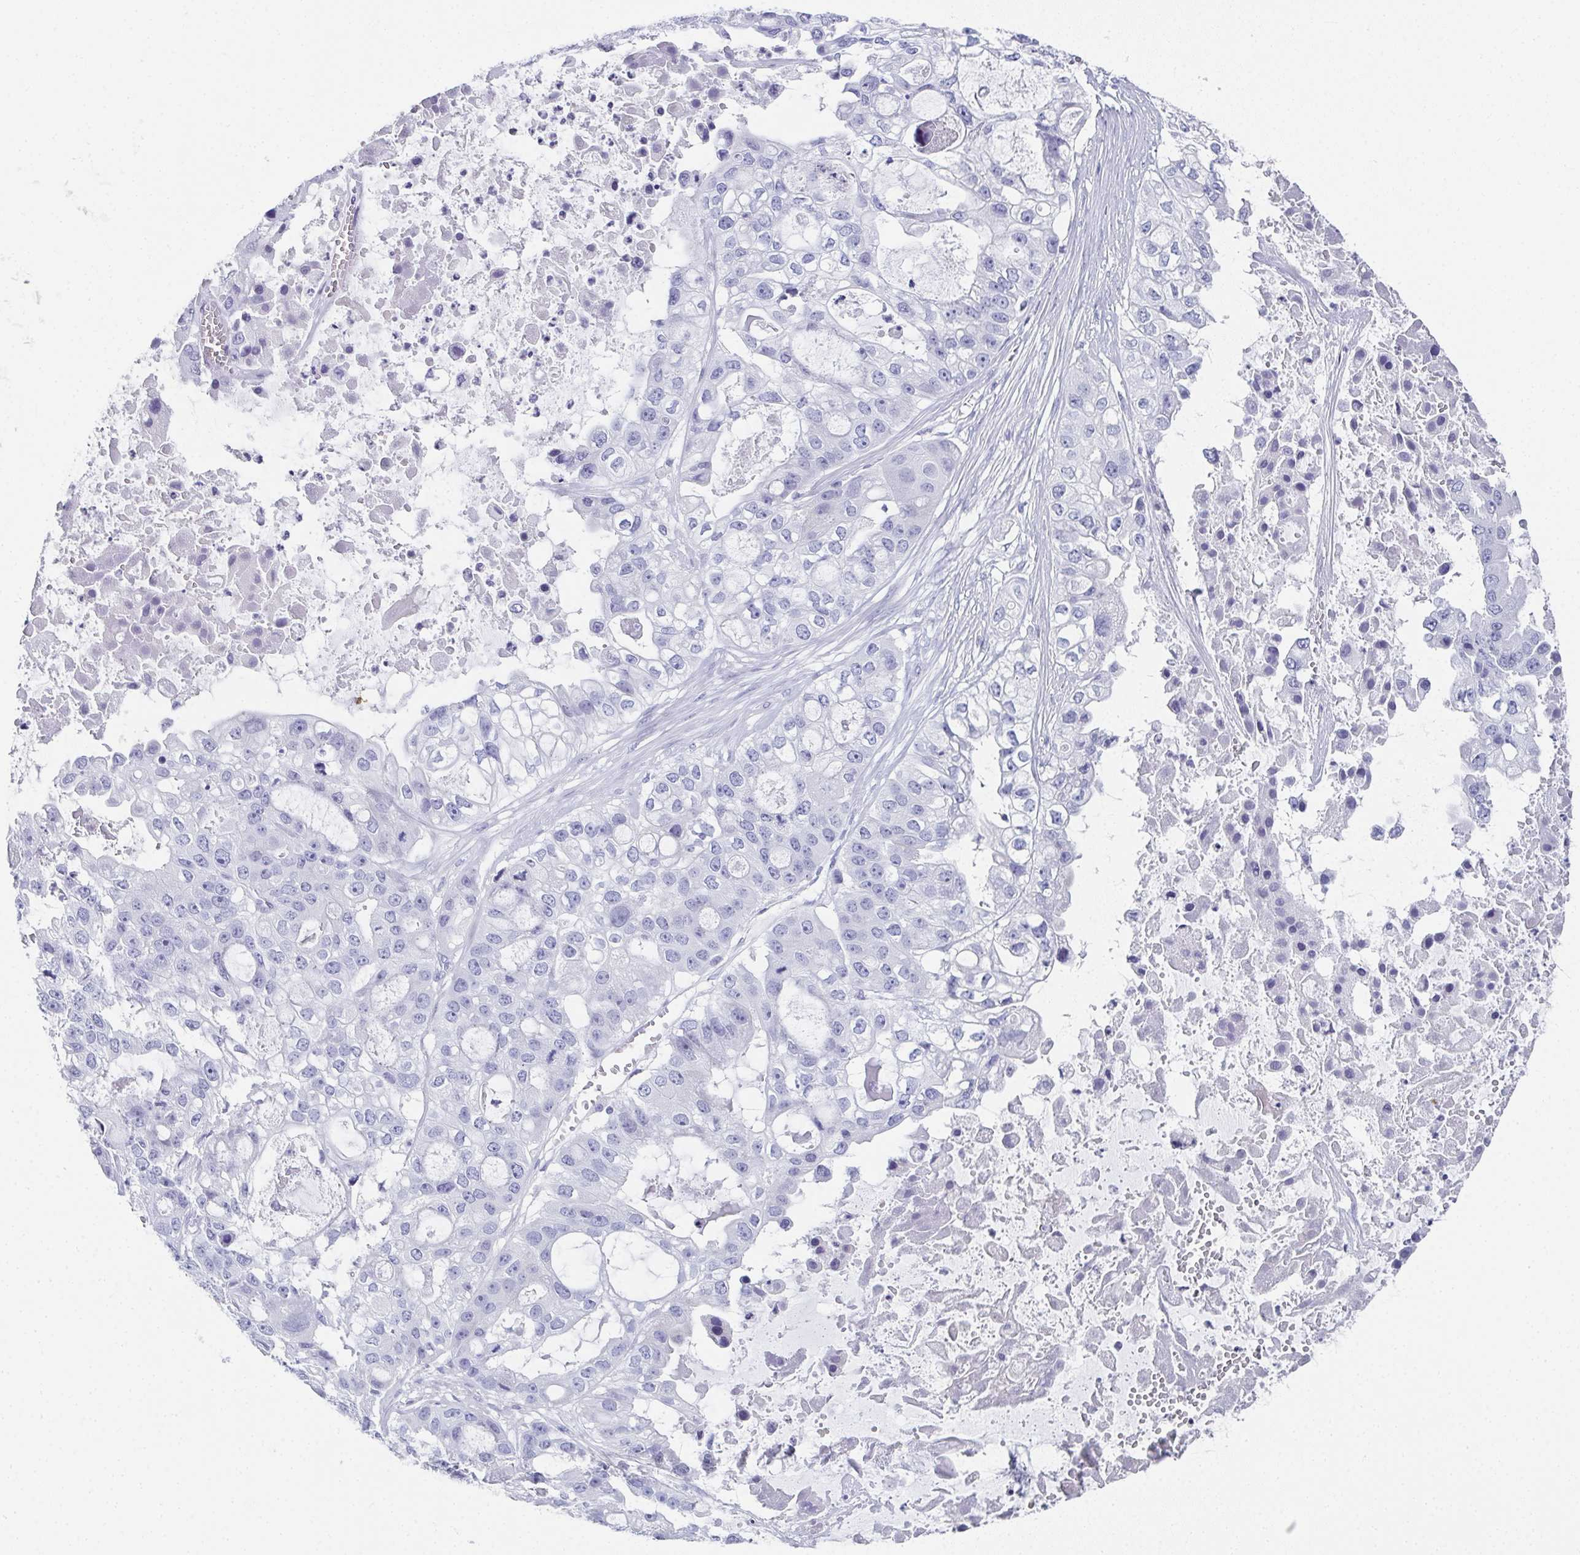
{"staining": {"intensity": "negative", "quantity": "none", "location": "none"}, "tissue": "ovarian cancer", "cell_type": "Tumor cells", "image_type": "cancer", "snomed": [{"axis": "morphology", "description": "Cystadenocarcinoma, serous, NOS"}, {"axis": "topography", "description": "Ovary"}], "caption": "DAB (3,3'-diaminobenzidine) immunohistochemical staining of serous cystadenocarcinoma (ovarian) demonstrates no significant expression in tumor cells.", "gene": "SYCP1", "patient": {"sex": "female", "age": 56}}